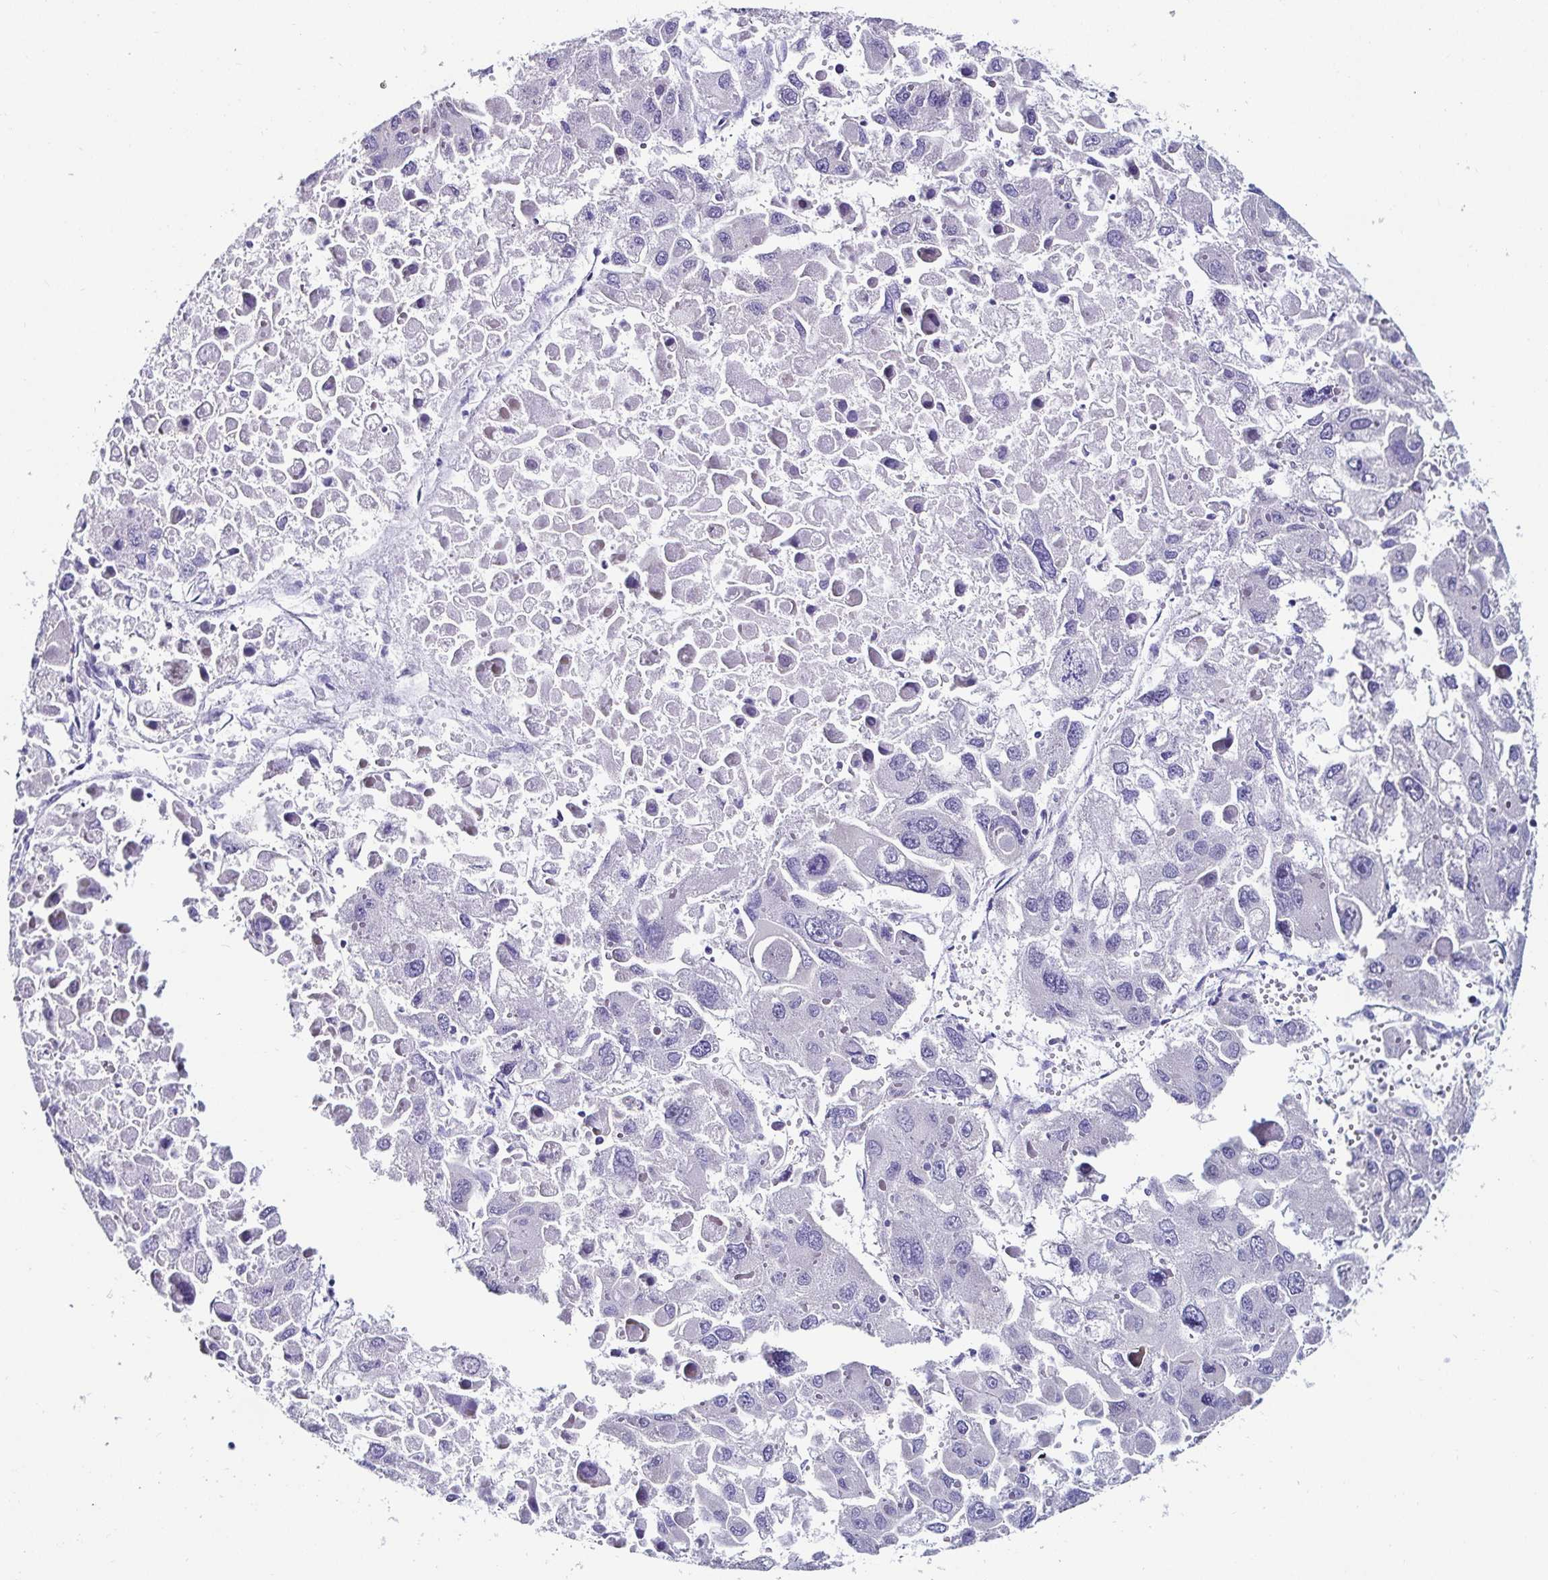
{"staining": {"intensity": "negative", "quantity": "none", "location": "none"}, "tissue": "liver cancer", "cell_type": "Tumor cells", "image_type": "cancer", "snomed": [{"axis": "morphology", "description": "Carcinoma, Hepatocellular, NOS"}, {"axis": "topography", "description": "Liver"}], "caption": "A micrograph of human hepatocellular carcinoma (liver) is negative for staining in tumor cells.", "gene": "C4orf17", "patient": {"sex": "female", "age": 41}}